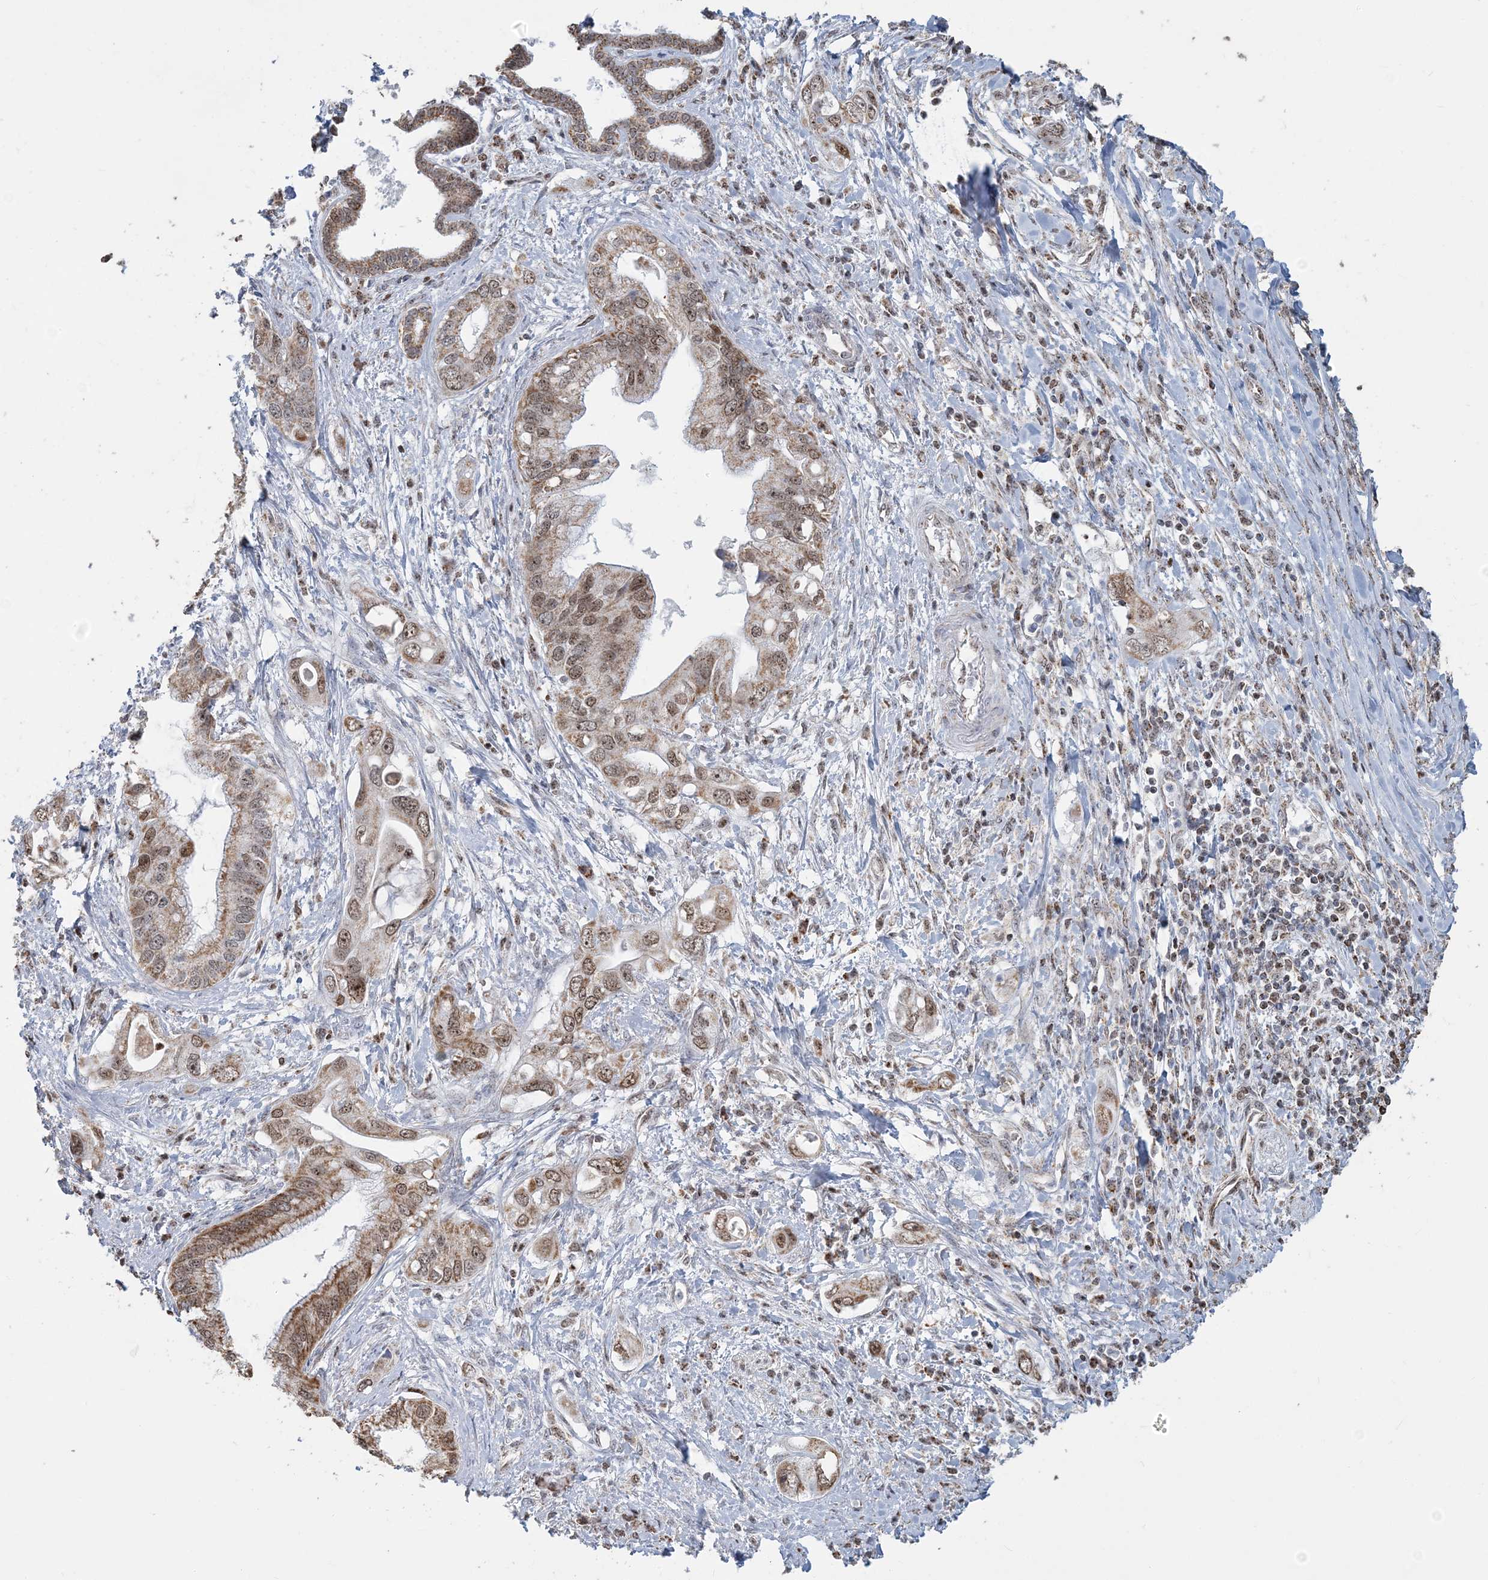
{"staining": {"intensity": "moderate", "quantity": ">75%", "location": "cytoplasmic/membranous,nuclear"}, "tissue": "pancreatic cancer", "cell_type": "Tumor cells", "image_type": "cancer", "snomed": [{"axis": "morphology", "description": "Inflammation, NOS"}, {"axis": "morphology", "description": "Adenocarcinoma, NOS"}, {"axis": "topography", "description": "Pancreas"}], "caption": "About >75% of tumor cells in human adenocarcinoma (pancreatic) demonstrate moderate cytoplasmic/membranous and nuclear protein expression as visualized by brown immunohistochemical staining.", "gene": "SUCLG1", "patient": {"sex": "female", "age": 56}}